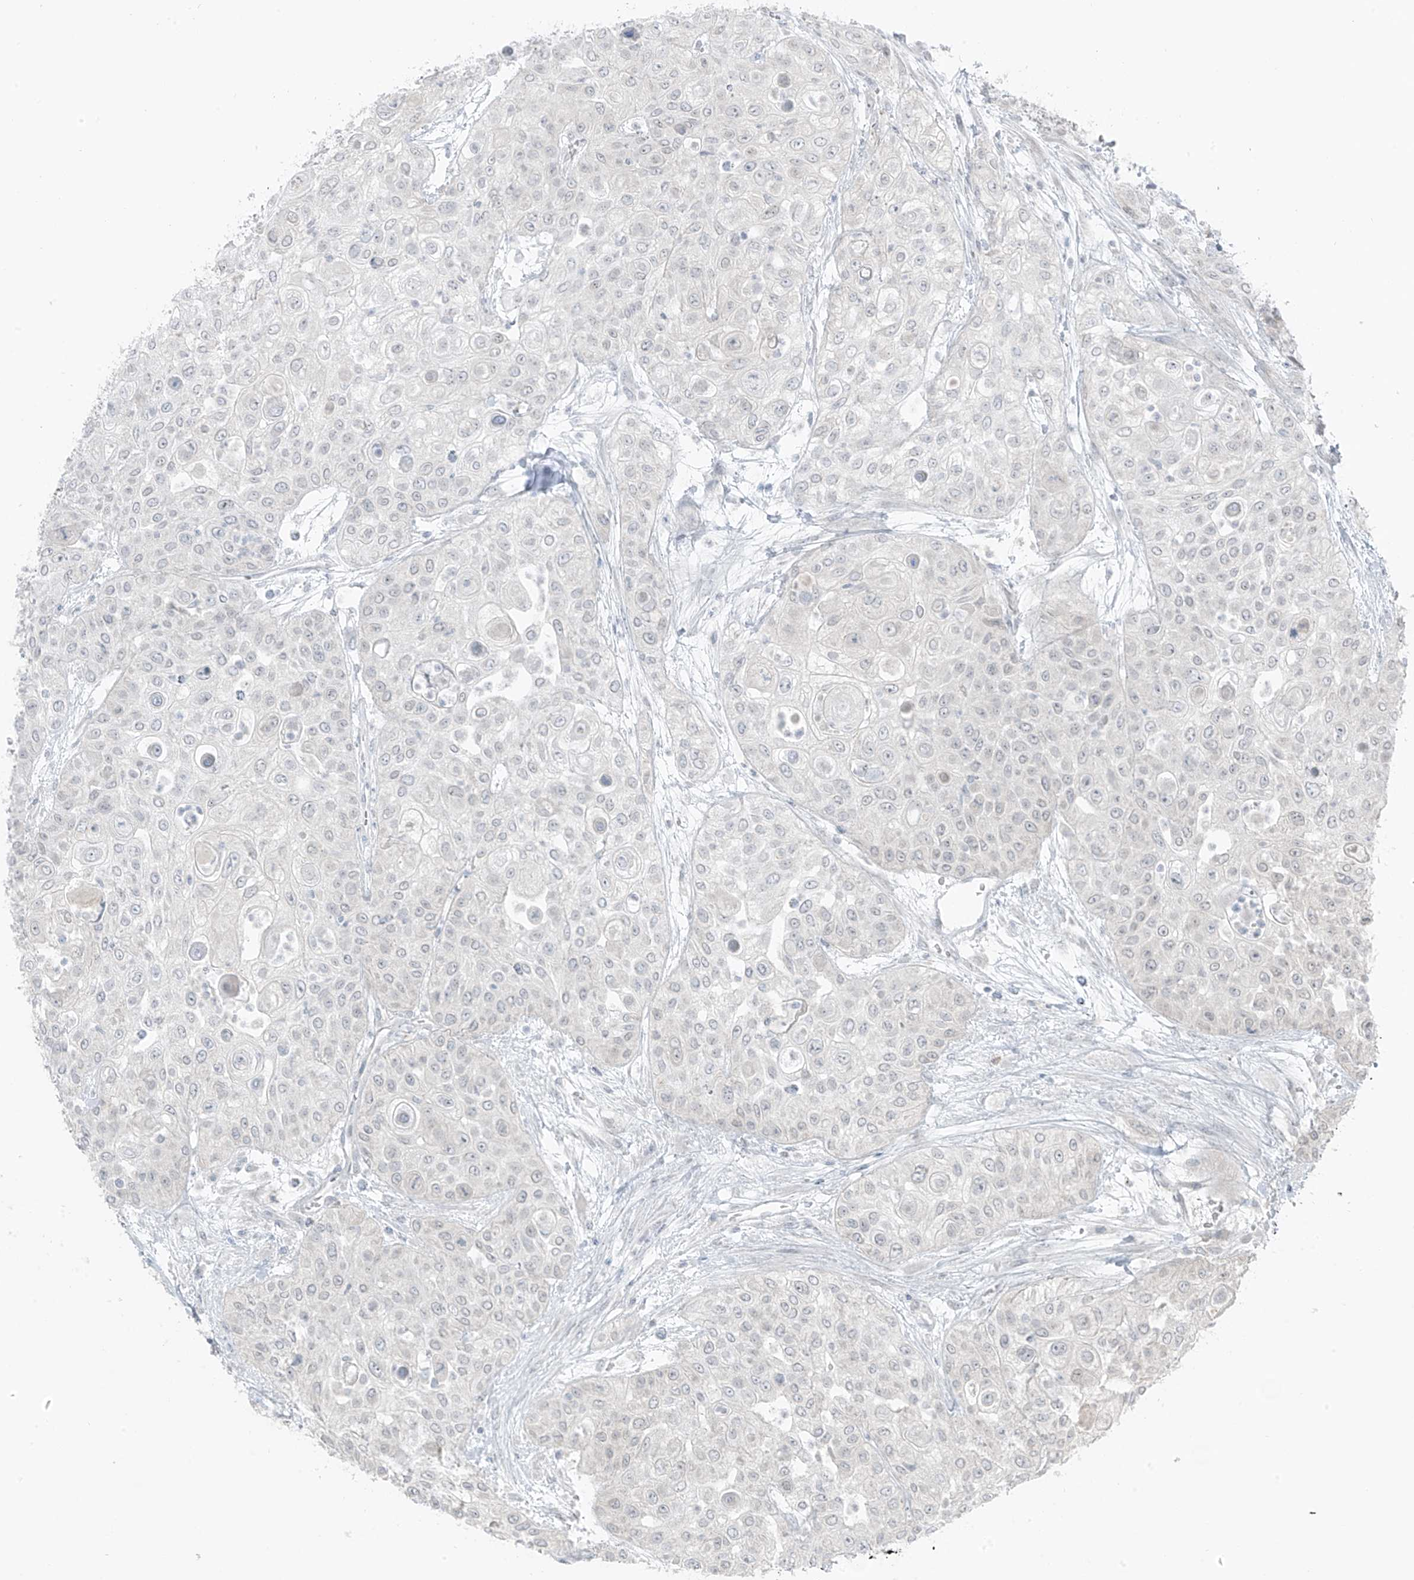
{"staining": {"intensity": "negative", "quantity": "none", "location": "none"}, "tissue": "urothelial cancer", "cell_type": "Tumor cells", "image_type": "cancer", "snomed": [{"axis": "morphology", "description": "Urothelial carcinoma, High grade"}, {"axis": "topography", "description": "Urinary bladder"}], "caption": "This is an immunohistochemistry micrograph of human high-grade urothelial carcinoma. There is no staining in tumor cells.", "gene": "PRDM6", "patient": {"sex": "female", "age": 79}}